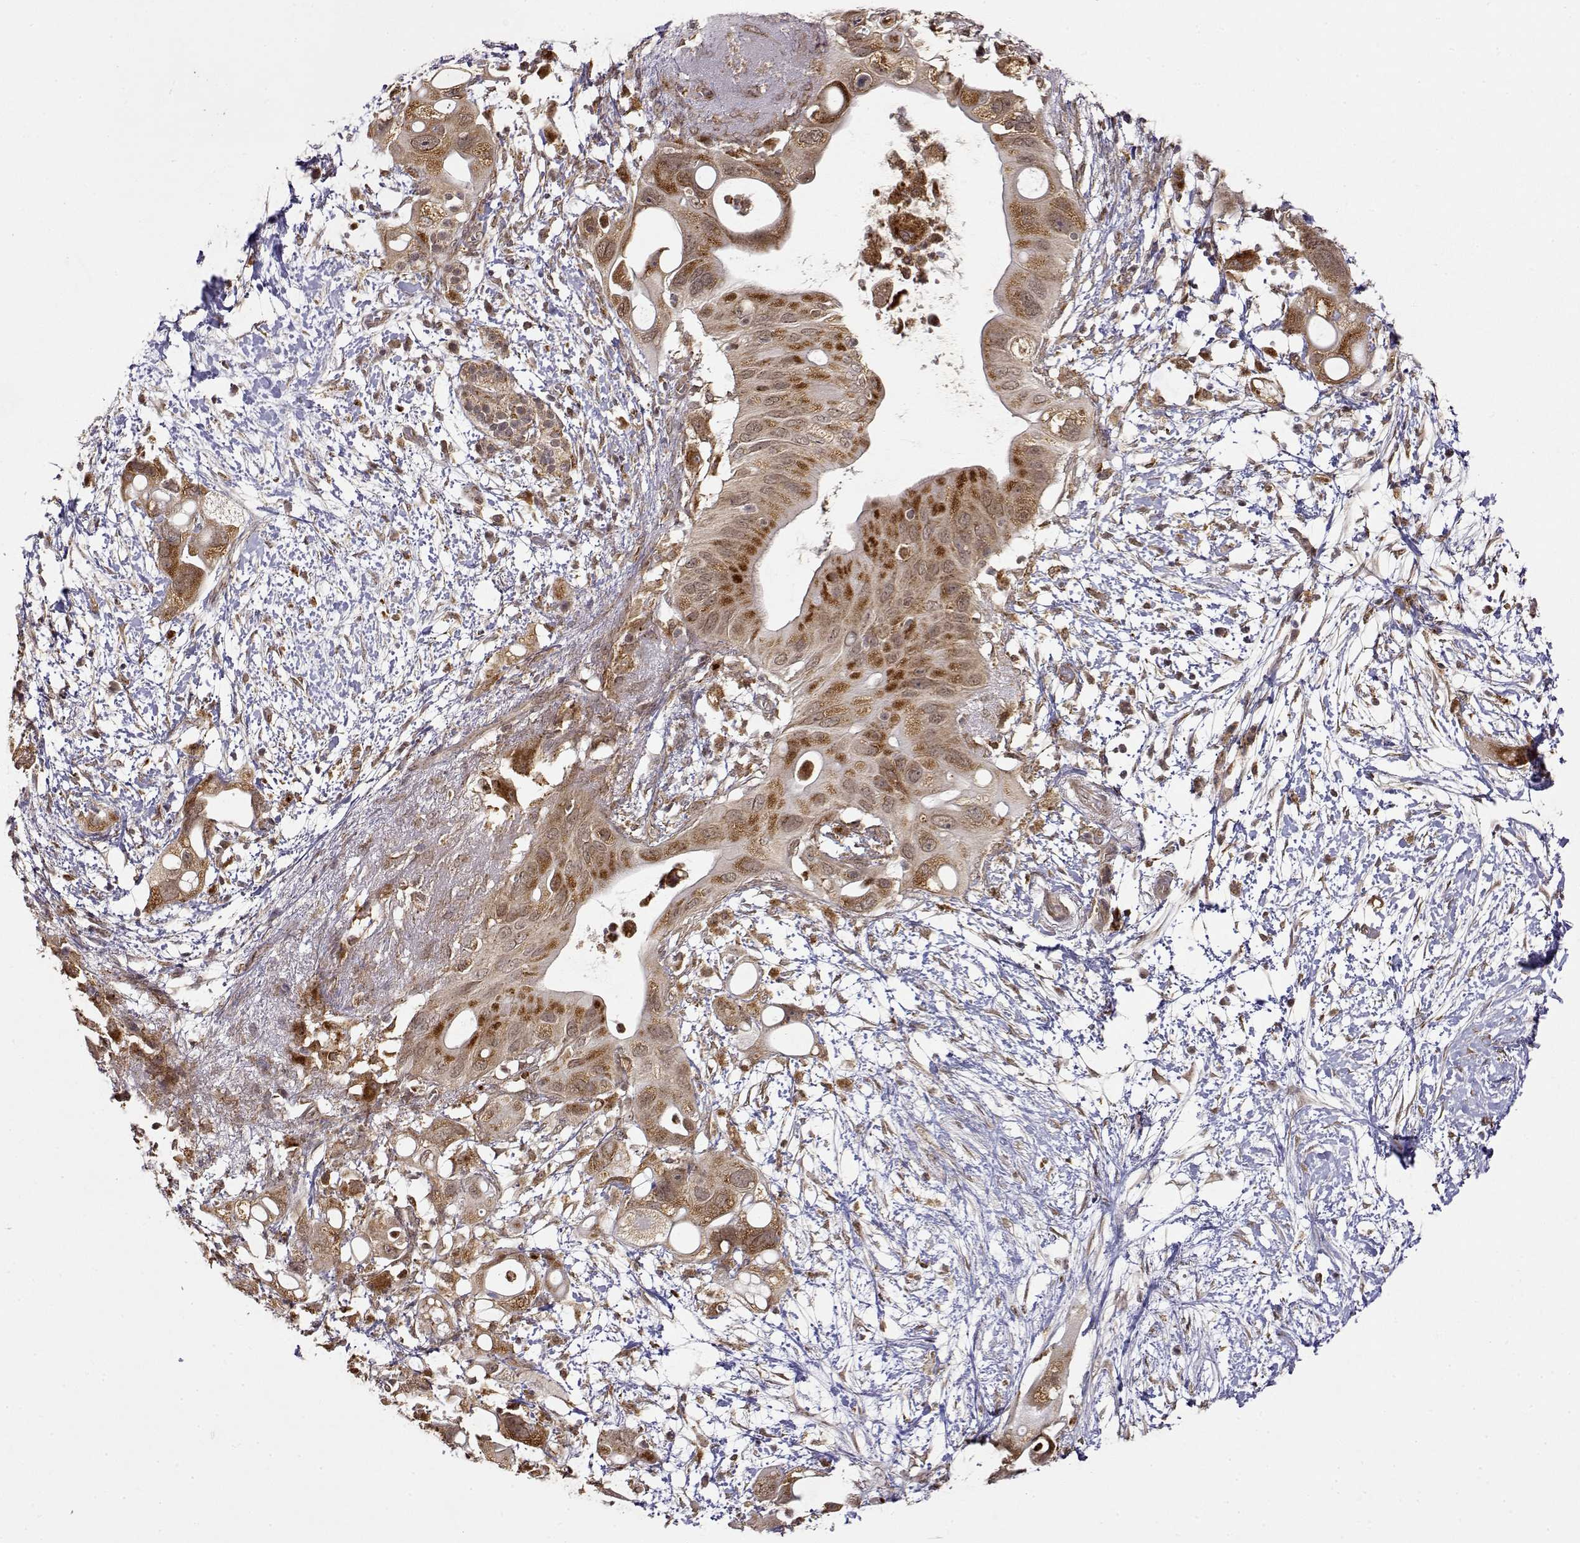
{"staining": {"intensity": "strong", "quantity": ">75%", "location": "cytoplasmic/membranous"}, "tissue": "pancreatic cancer", "cell_type": "Tumor cells", "image_type": "cancer", "snomed": [{"axis": "morphology", "description": "Adenocarcinoma, NOS"}, {"axis": "topography", "description": "Pancreas"}], "caption": "Immunohistochemistry (IHC) photomicrograph of neoplastic tissue: pancreatic adenocarcinoma stained using immunohistochemistry shows high levels of strong protein expression localized specifically in the cytoplasmic/membranous of tumor cells, appearing as a cytoplasmic/membranous brown color.", "gene": "RNF13", "patient": {"sex": "female", "age": 72}}